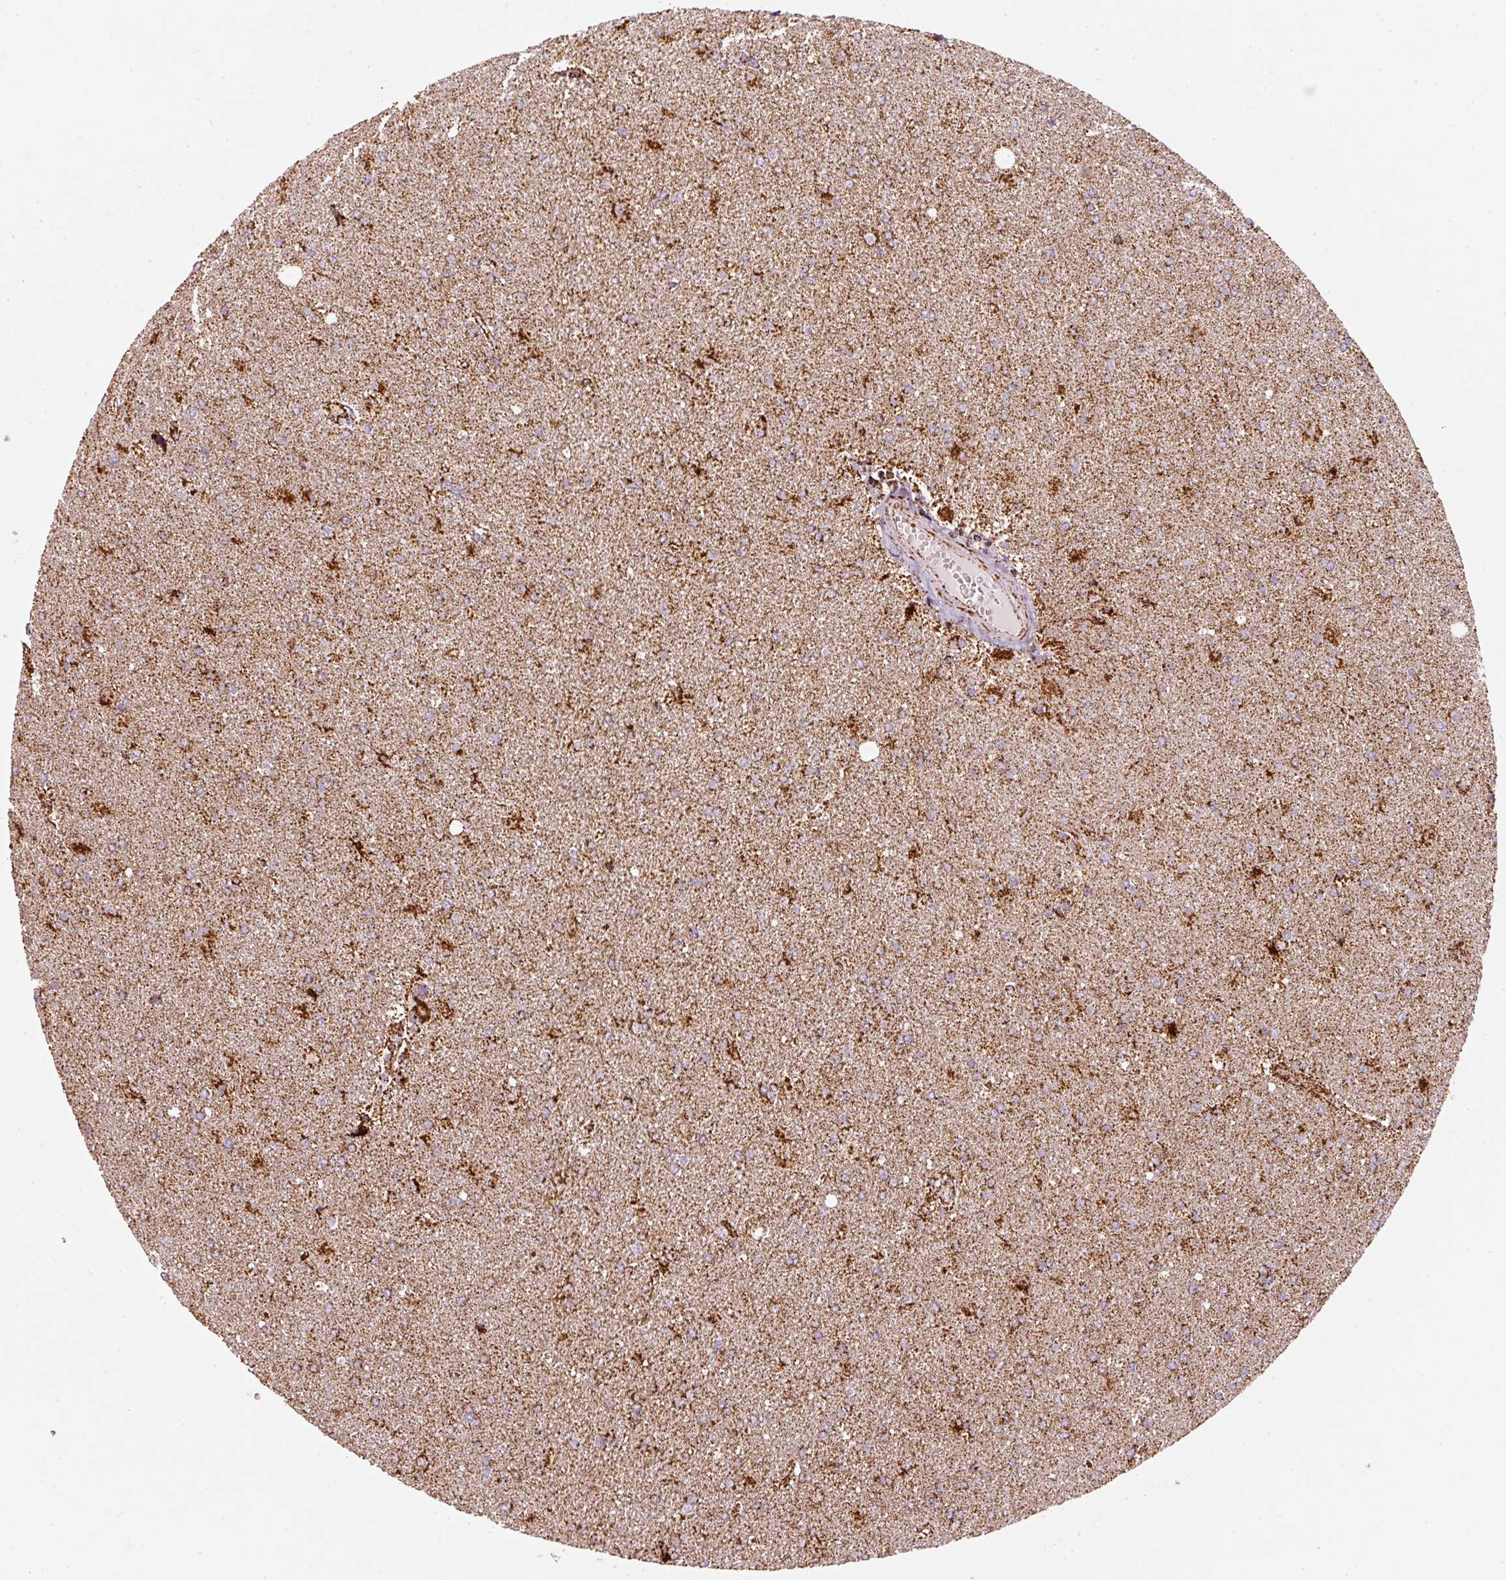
{"staining": {"intensity": "moderate", "quantity": ">75%", "location": "cytoplasmic/membranous"}, "tissue": "glioma", "cell_type": "Tumor cells", "image_type": "cancer", "snomed": [{"axis": "morphology", "description": "Glioma, malignant, High grade"}, {"axis": "topography", "description": "Brain"}], "caption": "Immunohistochemical staining of malignant glioma (high-grade) displays medium levels of moderate cytoplasmic/membranous protein positivity in about >75% of tumor cells.", "gene": "UQCRC1", "patient": {"sex": "male", "age": 67}}